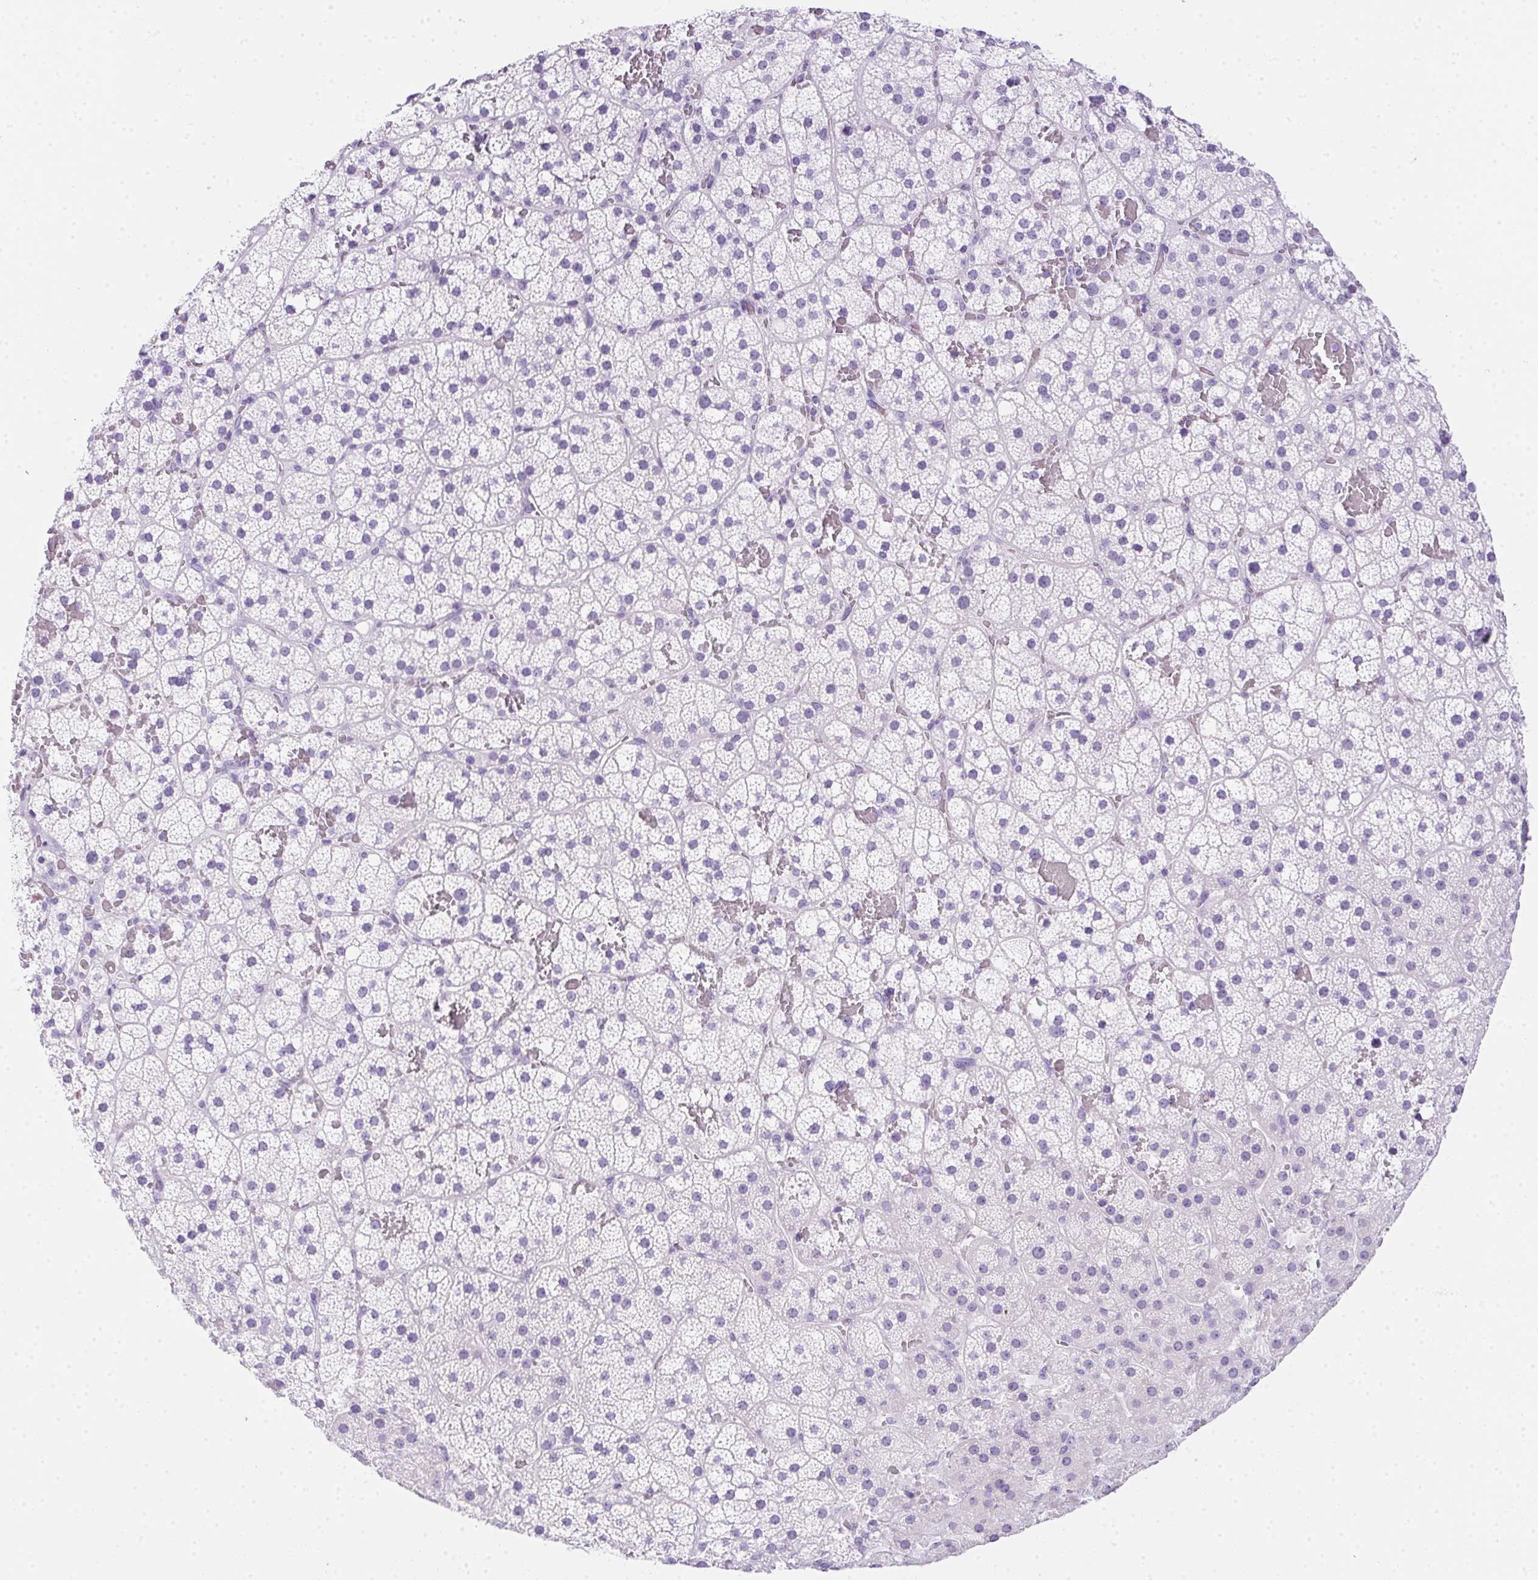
{"staining": {"intensity": "negative", "quantity": "none", "location": "none"}, "tissue": "adrenal gland", "cell_type": "Glandular cells", "image_type": "normal", "snomed": [{"axis": "morphology", "description": "Normal tissue, NOS"}, {"axis": "topography", "description": "Adrenal gland"}], "caption": "Immunohistochemistry (IHC) of normal human adrenal gland exhibits no expression in glandular cells.", "gene": "SPACA5B", "patient": {"sex": "male", "age": 53}}